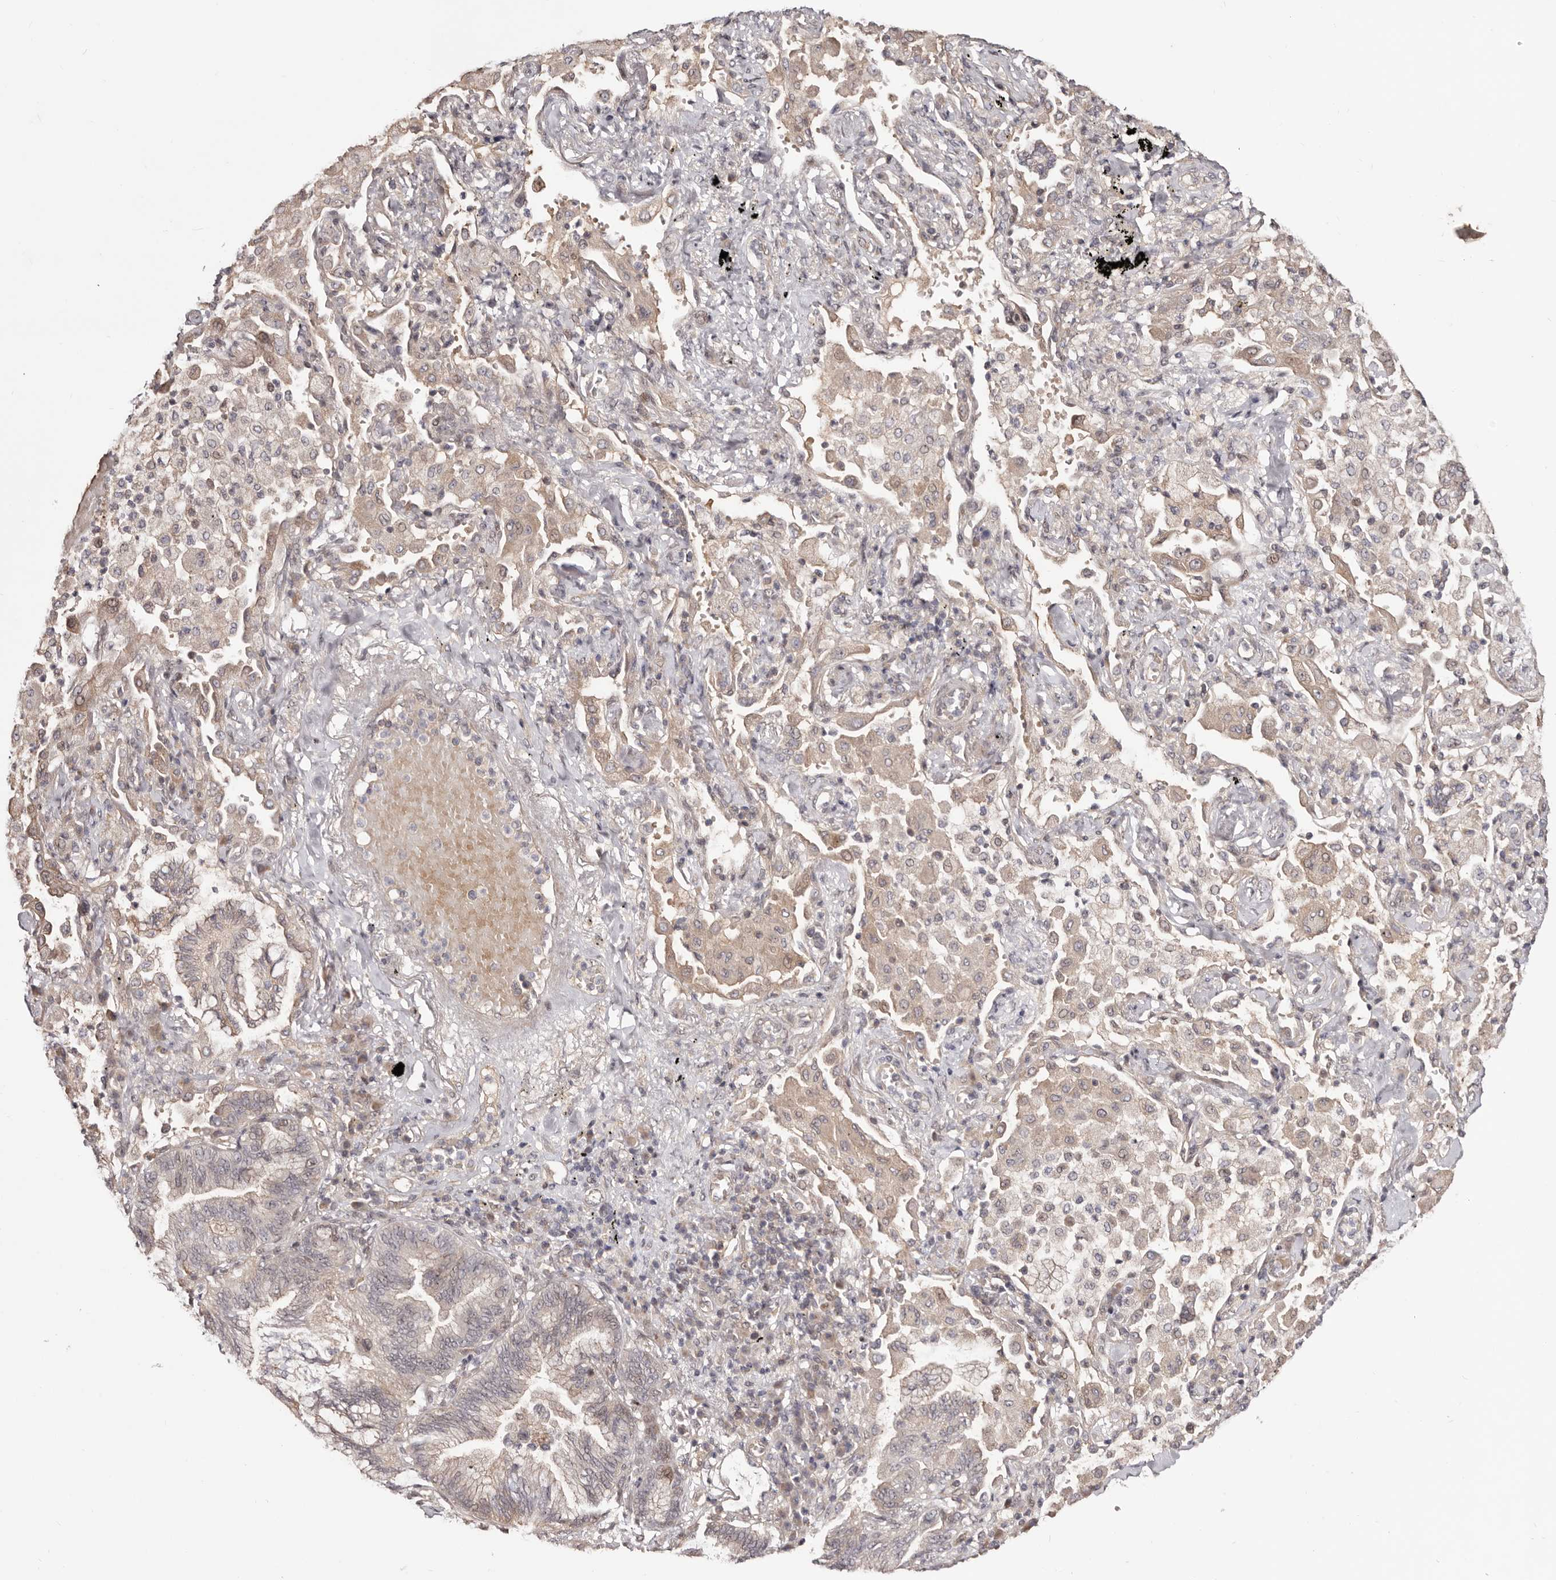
{"staining": {"intensity": "moderate", "quantity": "25%-75%", "location": "cytoplasmic/membranous"}, "tissue": "bronchus", "cell_type": "Respiratory epithelial cells", "image_type": "normal", "snomed": [{"axis": "morphology", "description": "Normal tissue, NOS"}, {"axis": "morphology", "description": "Adenocarcinoma, NOS"}, {"axis": "topography", "description": "Bronchus"}, {"axis": "topography", "description": "Lung"}], "caption": "A micrograph showing moderate cytoplasmic/membranous staining in about 25%-75% of respiratory epithelial cells in normal bronchus, as visualized by brown immunohistochemical staining.", "gene": "EGR3", "patient": {"sex": "female", "age": 70}}